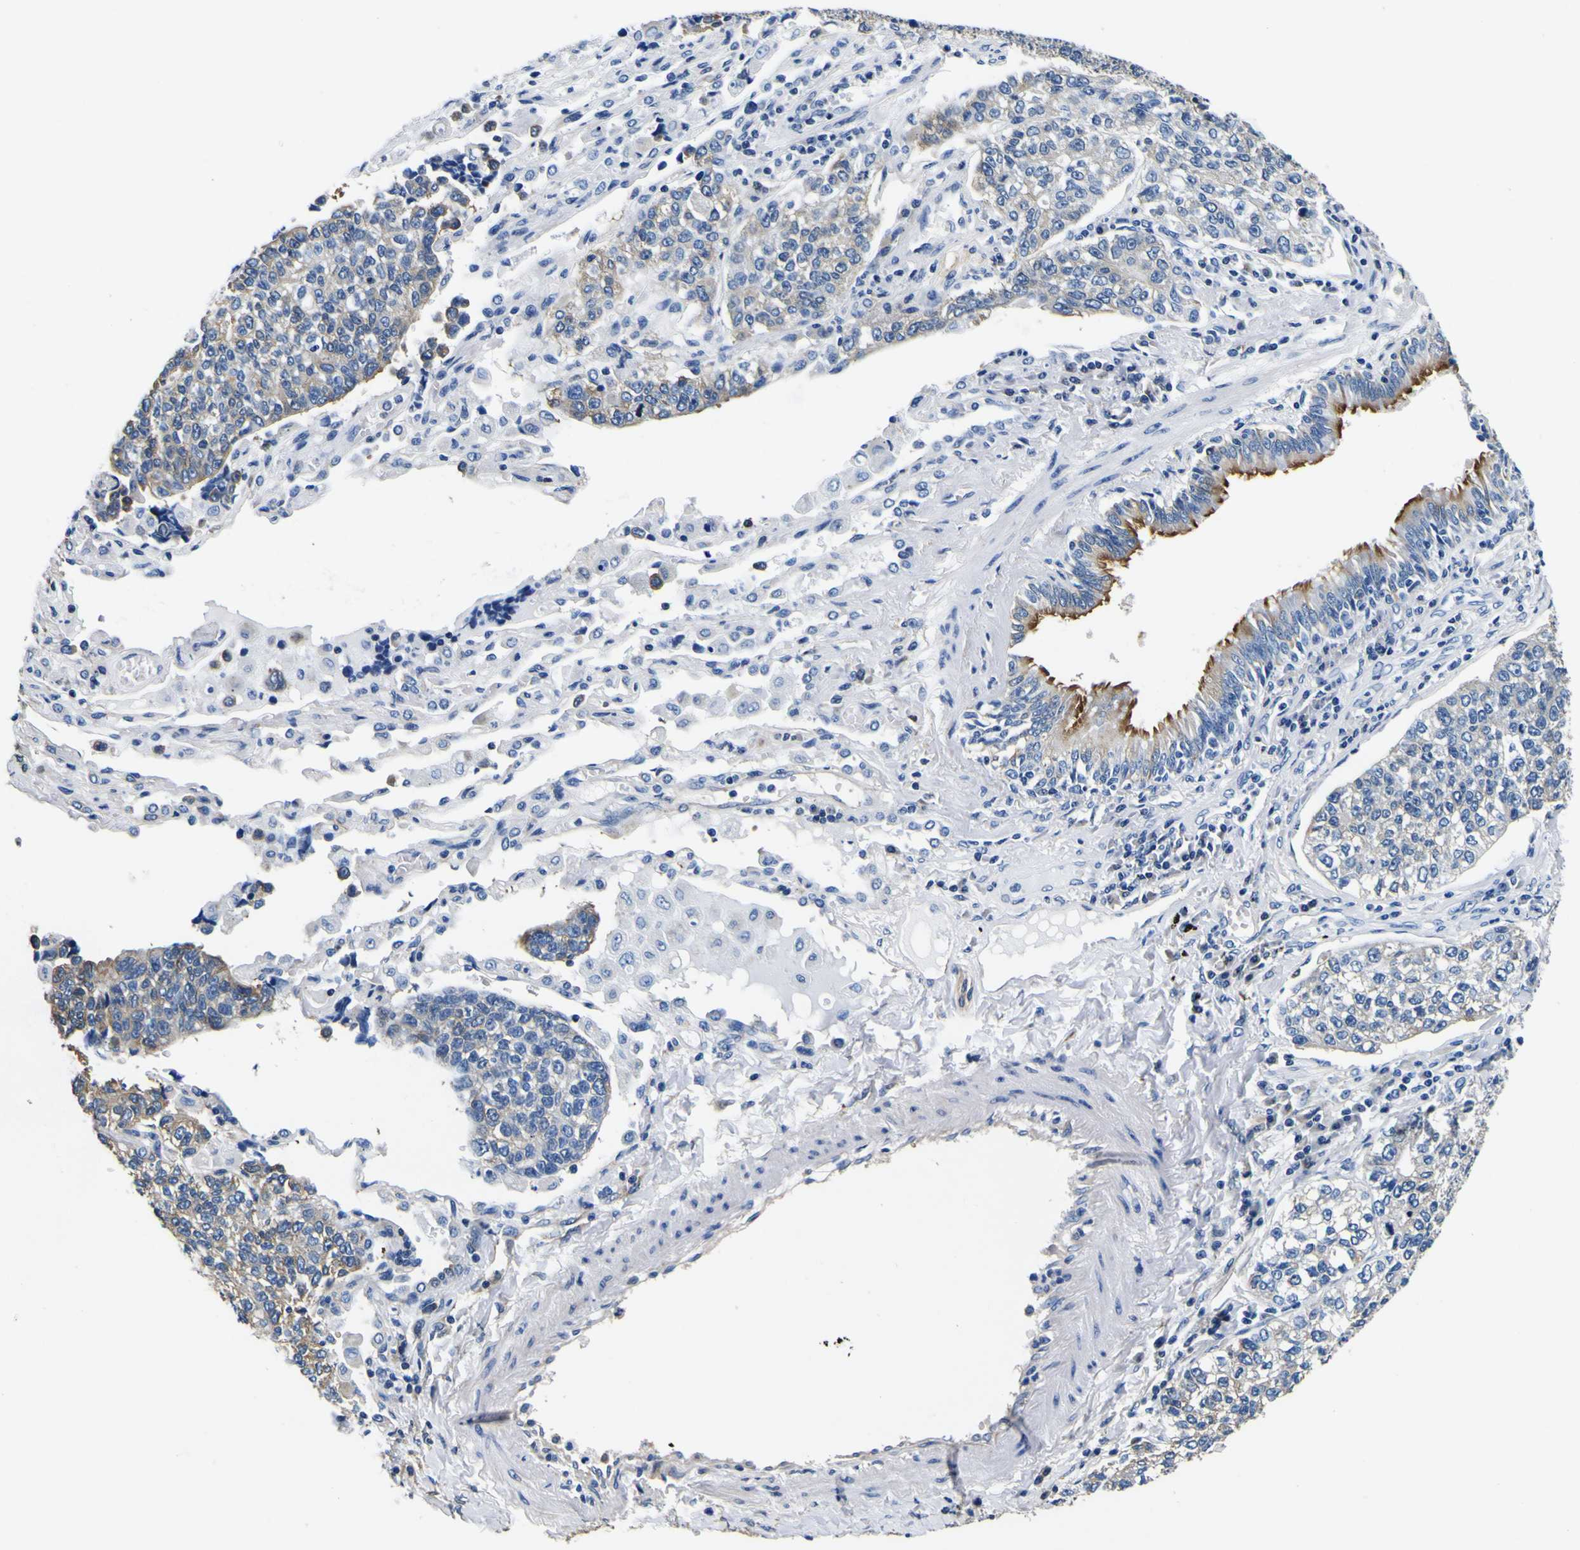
{"staining": {"intensity": "weak", "quantity": "25%-75%", "location": "cytoplasmic/membranous"}, "tissue": "lung cancer", "cell_type": "Tumor cells", "image_type": "cancer", "snomed": [{"axis": "morphology", "description": "Adenocarcinoma, NOS"}, {"axis": "topography", "description": "Lung"}], "caption": "High-power microscopy captured an immunohistochemistry (IHC) micrograph of adenocarcinoma (lung), revealing weak cytoplasmic/membranous expression in approximately 25%-75% of tumor cells.", "gene": "TUBA1B", "patient": {"sex": "male", "age": 49}}